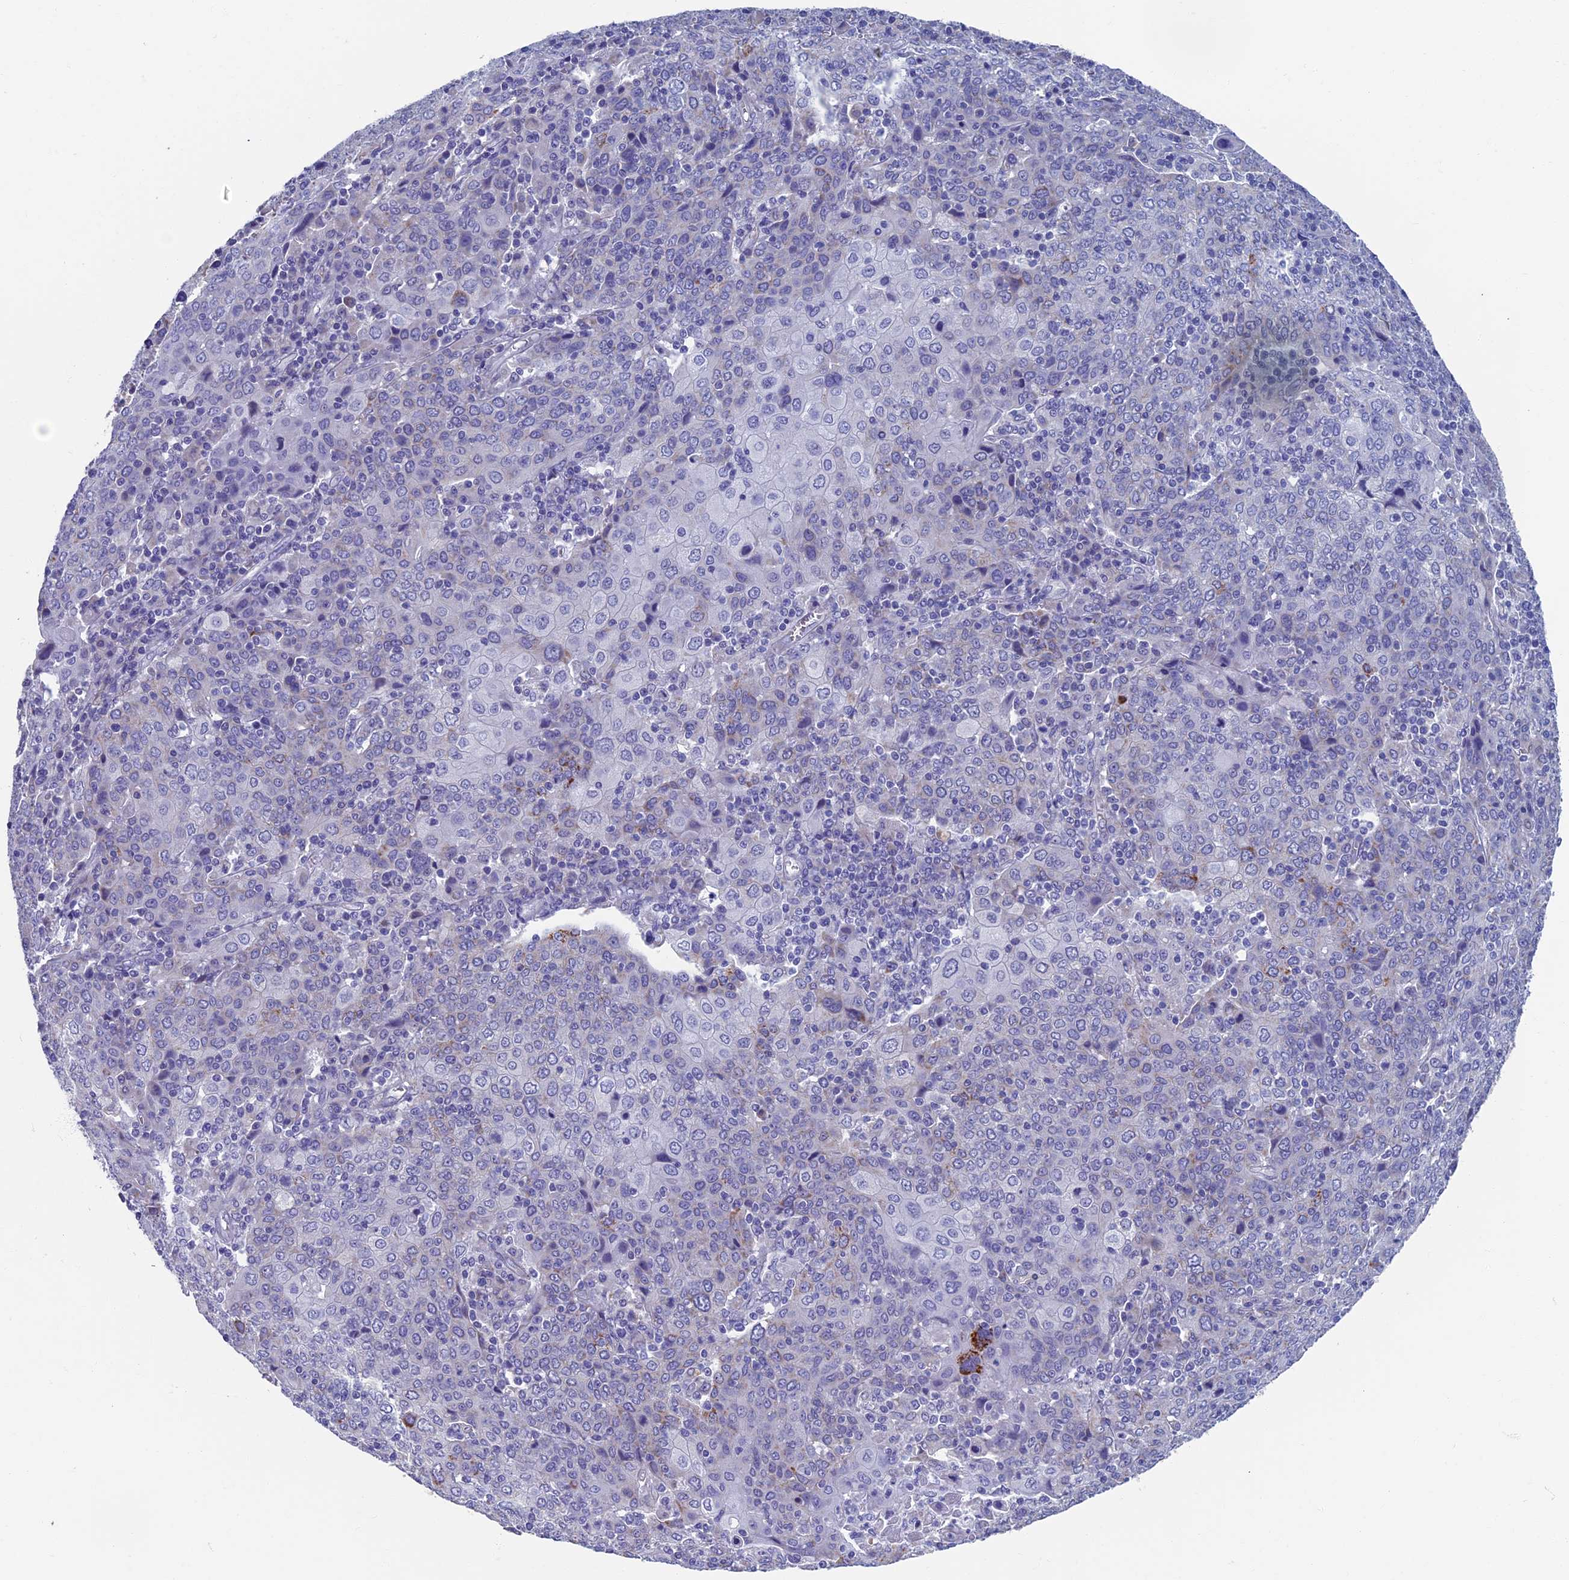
{"staining": {"intensity": "negative", "quantity": "none", "location": "none"}, "tissue": "cervical cancer", "cell_type": "Tumor cells", "image_type": "cancer", "snomed": [{"axis": "morphology", "description": "Squamous cell carcinoma, NOS"}, {"axis": "topography", "description": "Cervix"}], "caption": "High power microscopy histopathology image of an IHC image of squamous cell carcinoma (cervical), revealing no significant staining in tumor cells. (Immunohistochemistry, brightfield microscopy, high magnification).", "gene": "OAT", "patient": {"sex": "female", "age": 67}}